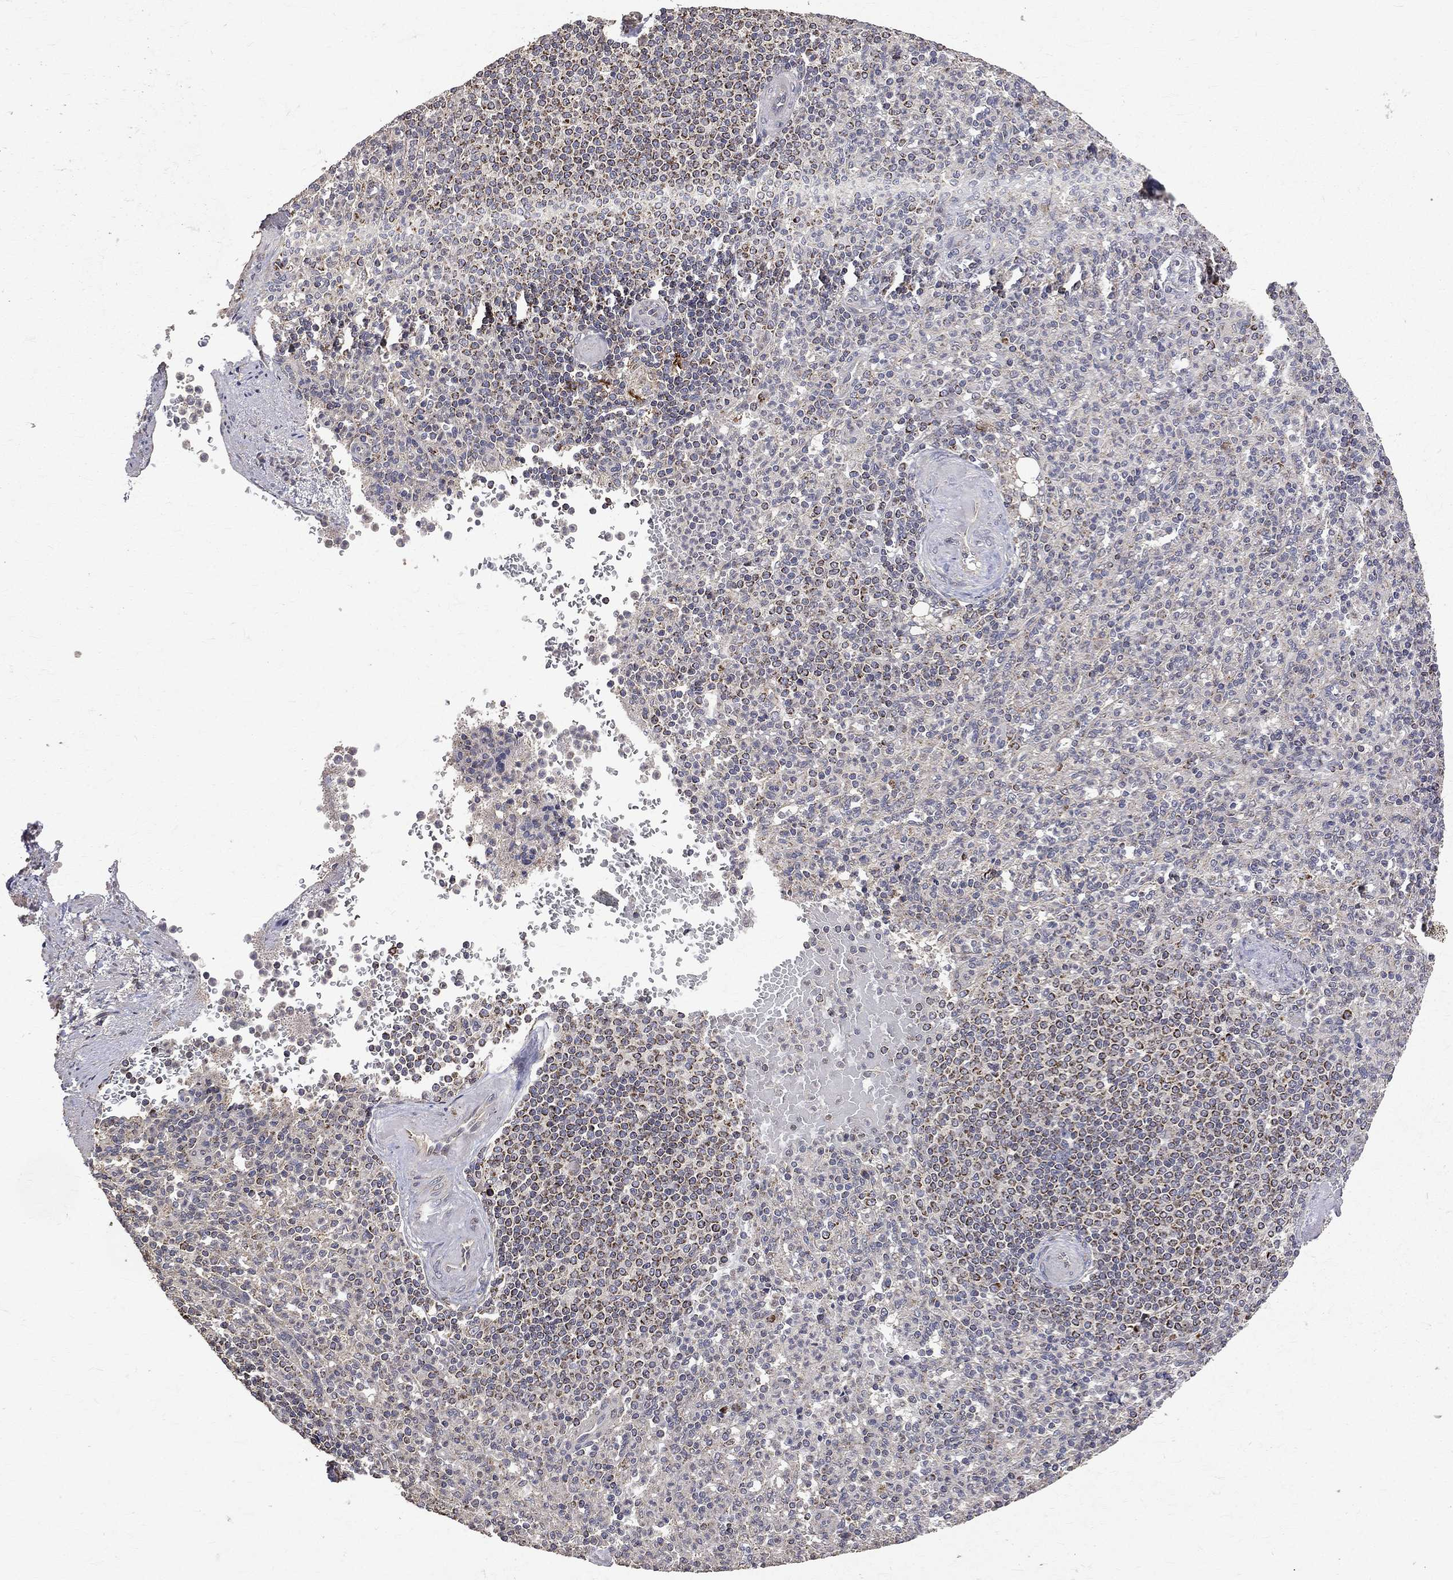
{"staining": {"intensity": "negative", "quantity": "none", "location": "none"}, "tissue": "spleen", "cell_type": "Cells in red pulp", "image_type": "normal", "snomed": [{"axis": "morphology", "description": "Normal tissue, NOS"}, {"axis": "topography", "description": "Spleen"}], "caption": "Cells in red pulp show no significant staining in normal spleen. (Stains: DAB immunohistochemistry (IHC) with hematoxylin counter stain, Microscopy: brightfield microscopy at high magnification).", "gene": "RPGR", "patient": {"sex": "female", "age": 74}}